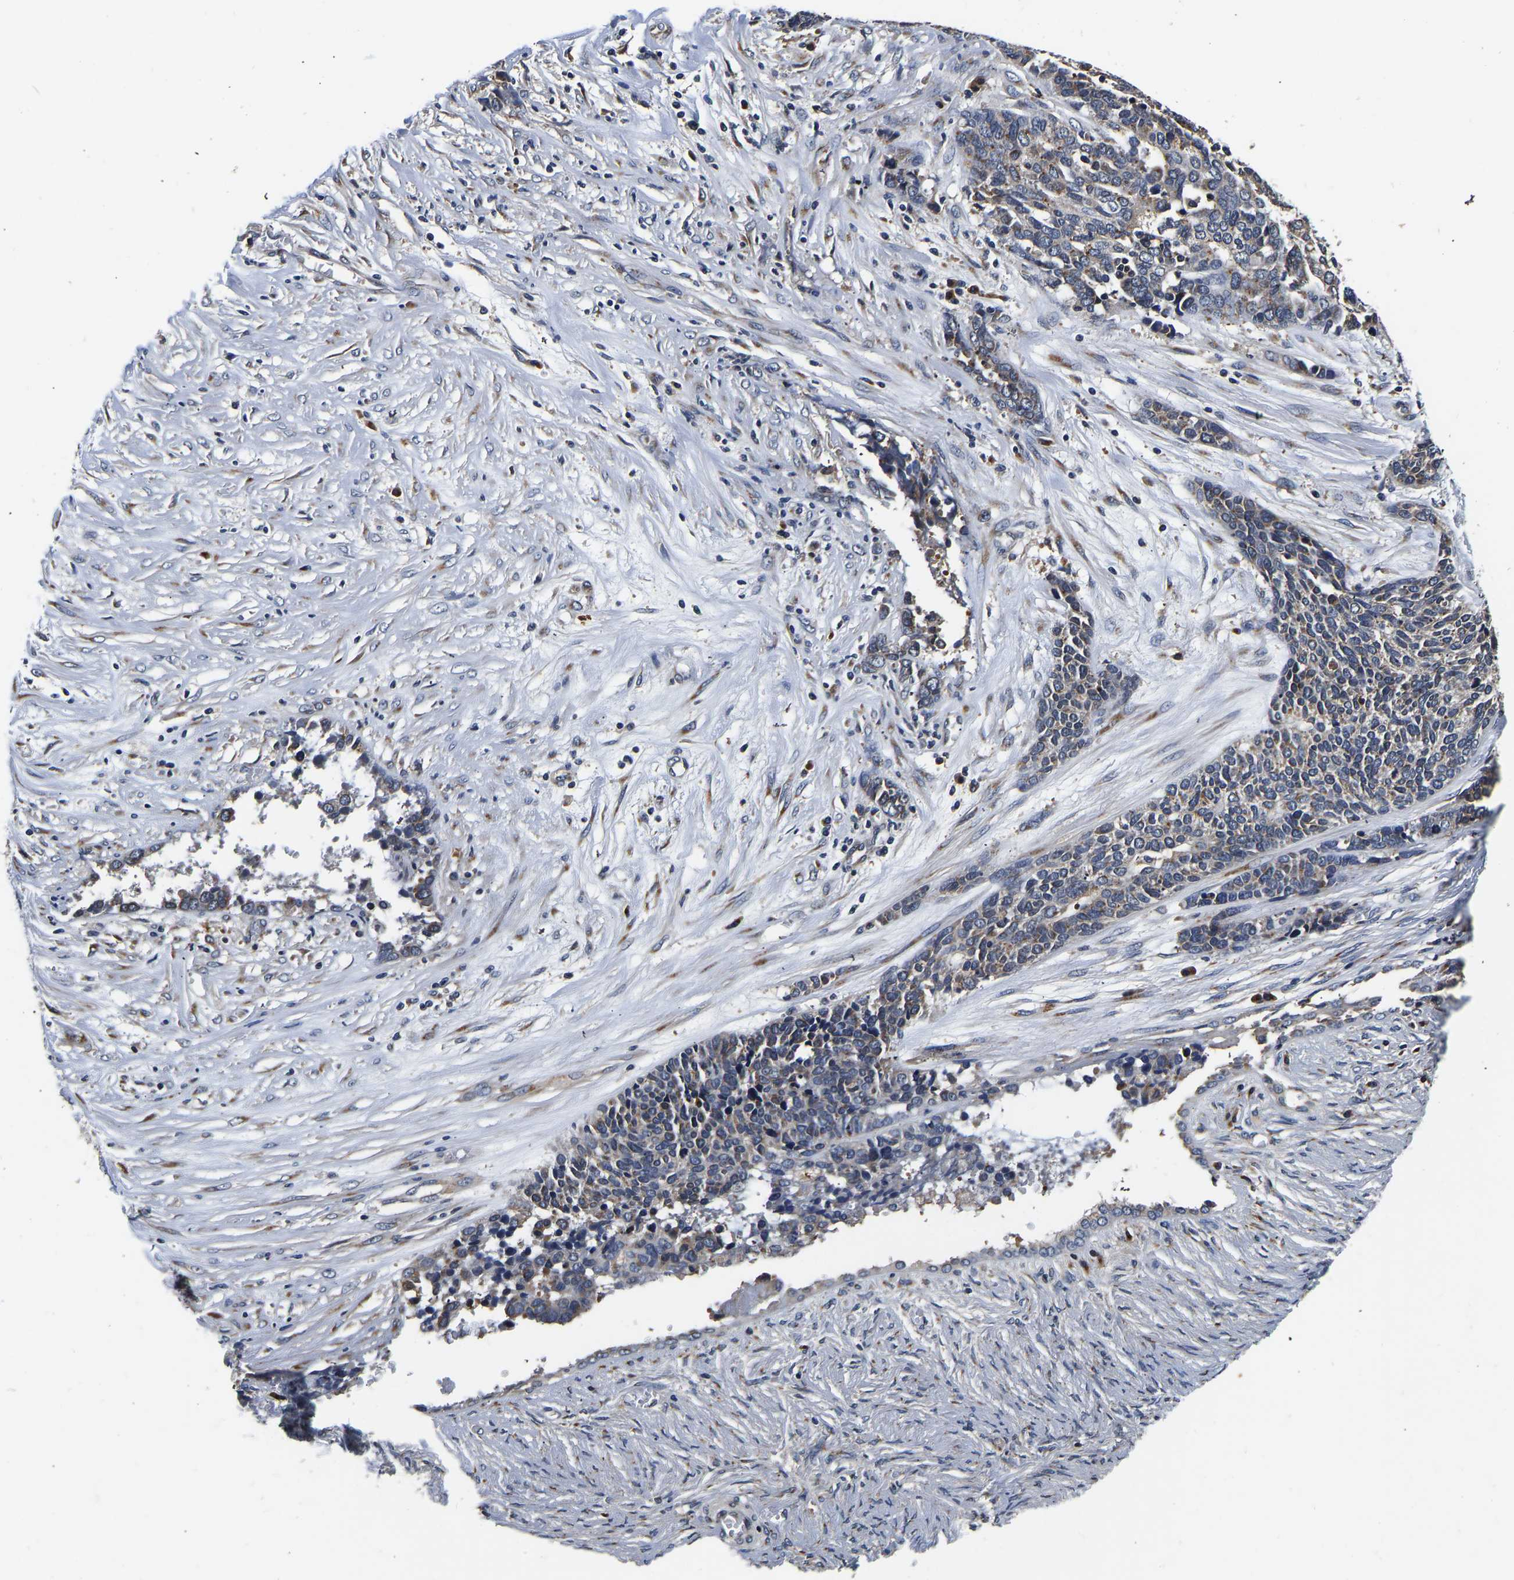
{"staining": {"intensity": "moderate", "quantity": "25%-75%", "location": "cytoplasmic/membranous"}, "tissue": "ovarian cancer", "cell_type": "Tumor cells", "image_type": "cancer", "snomed": [{"axis": "morphology", "description": "Cystadenocarcinoma, serous, NOS"}, {"axis": "topography", "description": "Ovary"}], "caption": "Immunohistochemistry (IHC) image of neoplastic tissue: human ovarian serous cystadenocarcinoma stained using IHC reveals medium levels of moderate protein expression localized specifically in the cytoplasmic/membranous of tumor cells, appearing as a cytoplasmic/membranous brown color.", "gene": "RABAC1", "patient": {"sex": "female", "age": 44}}